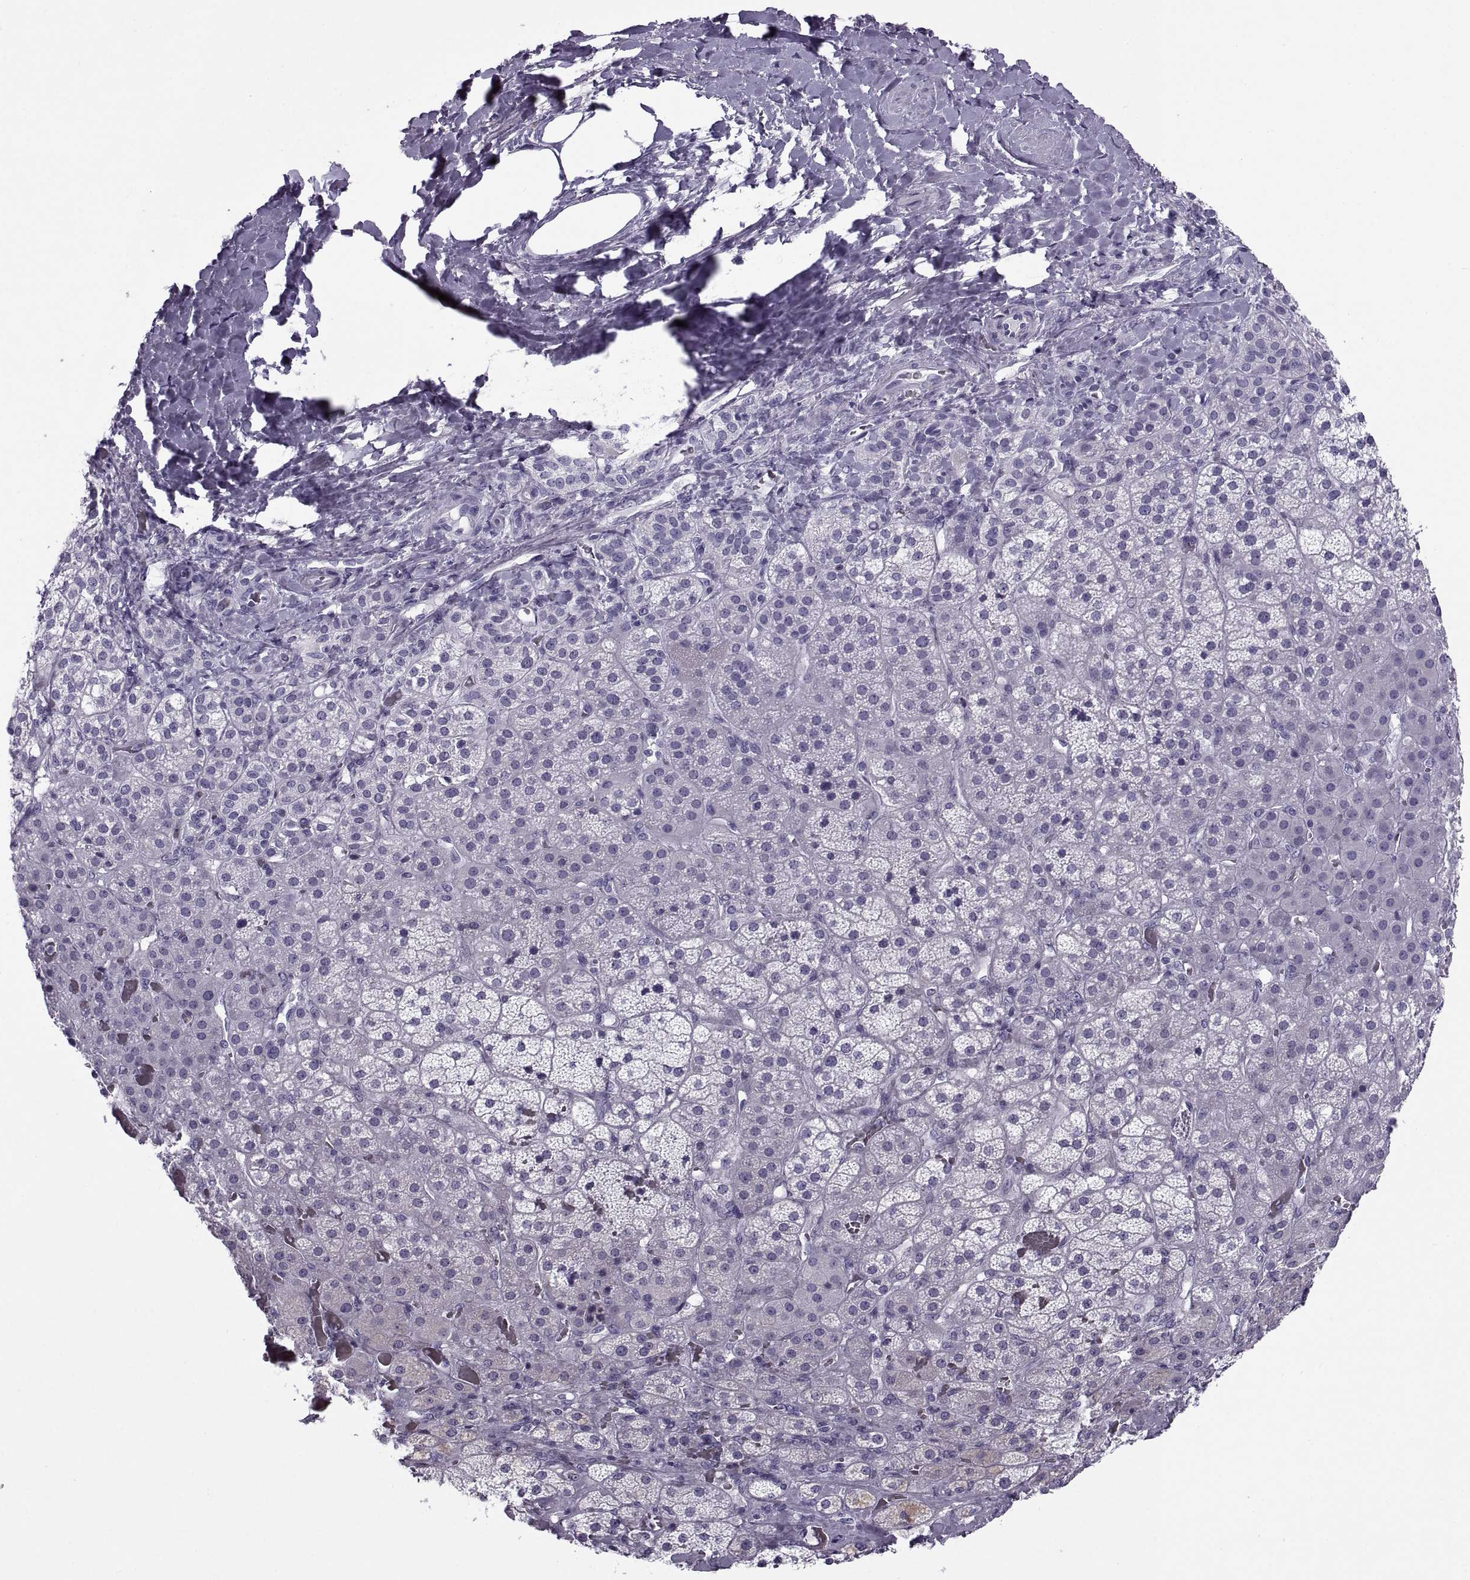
{"staining": {"intensity": "negative", "quantity": "none", "location": "none"}, "tissue": "adrenal gland", "cell_type": "Glandular cells", "image_type": "normal", "snomed": [{"axis": "morphology", "description": "Normal tissue, NOS"}, {"axis": "topography", "description": "Adrenal gland"}], "caption": "This is an IHC micrograph of benign adrenal gland. There is no expression in glandular cells.", "gene": "RLBP1", "patient": {"sex": "male", "age": 57}}